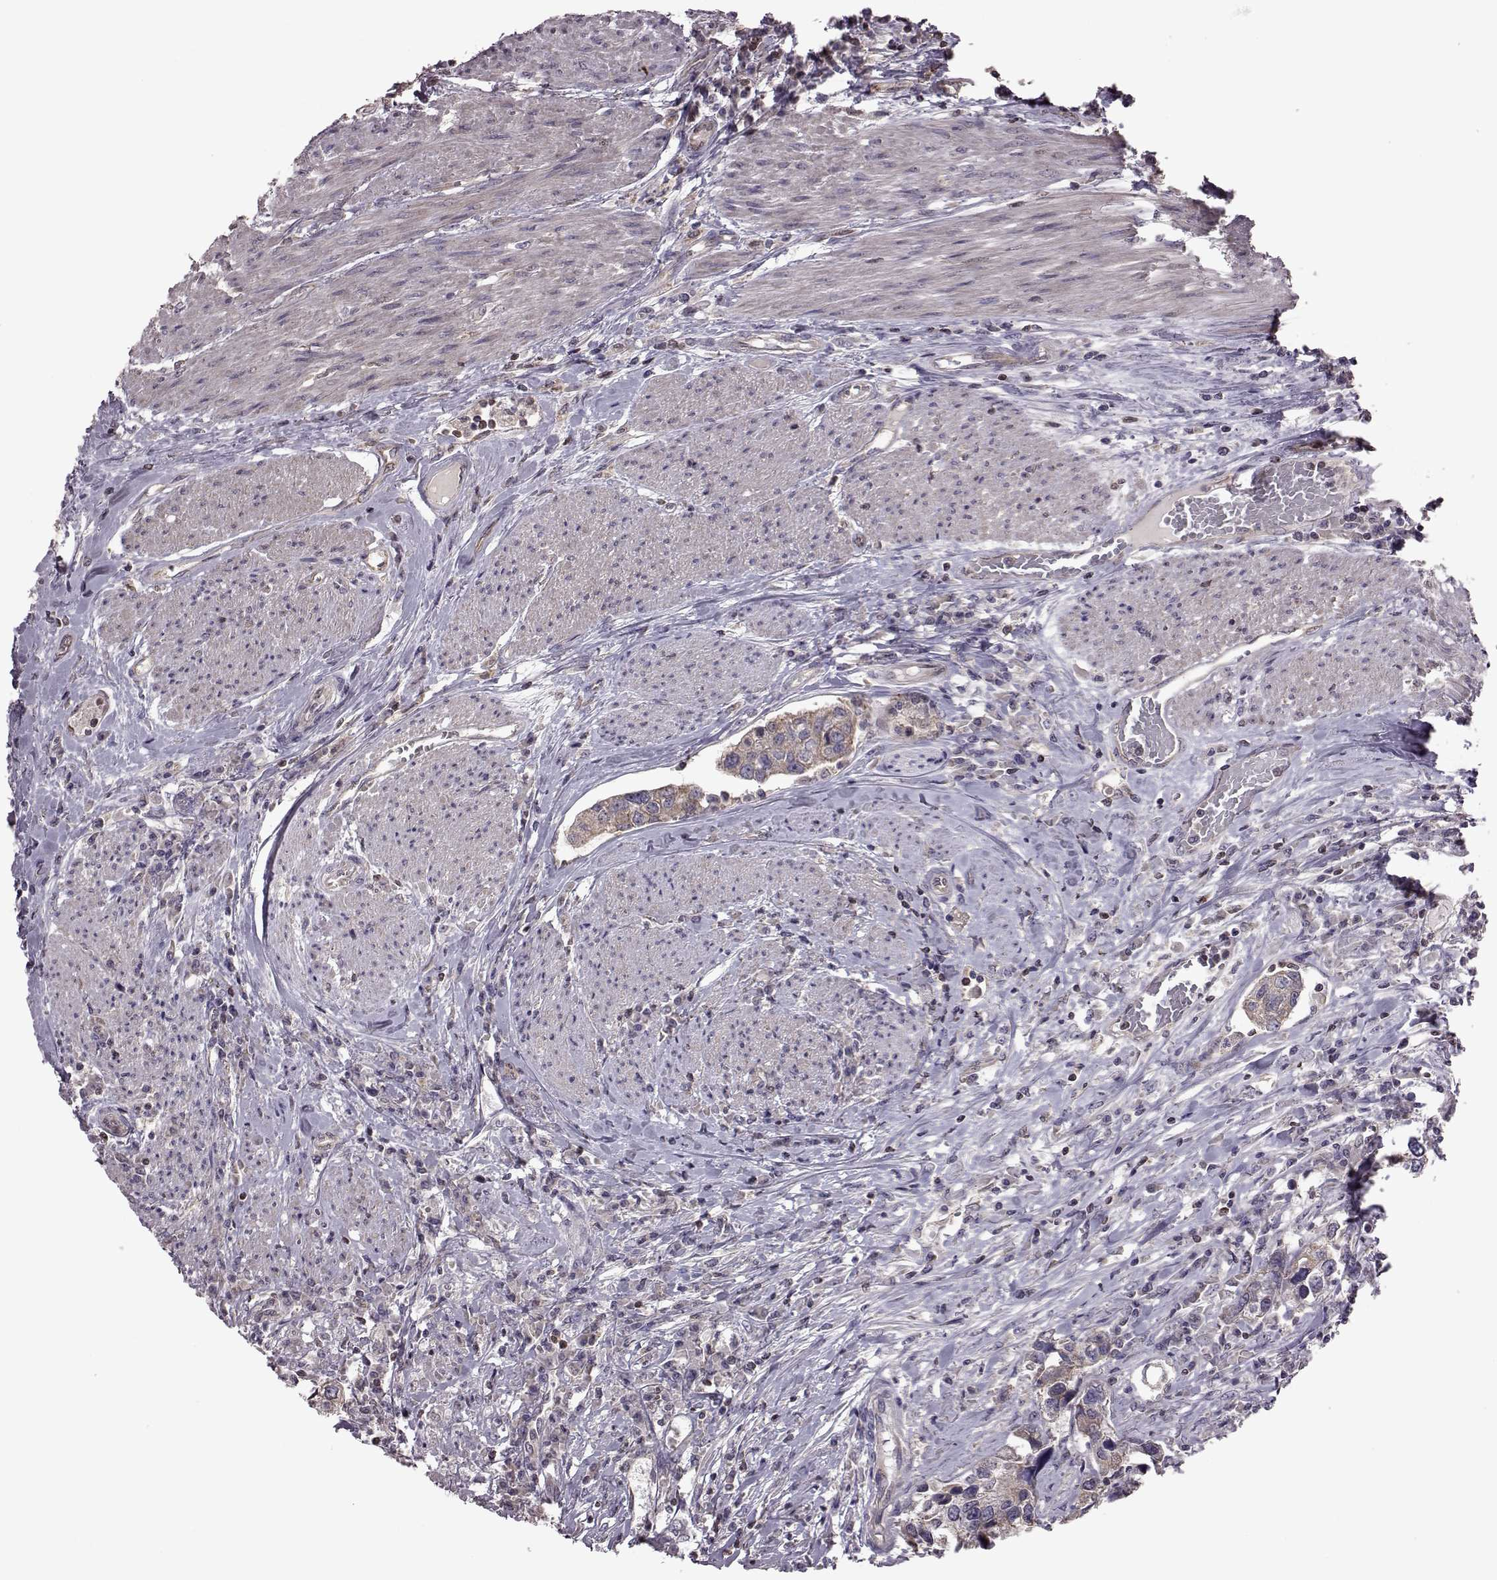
{"staining": {"intensity": "weak", "quantity": ">75%", "location": "cytoplasmic/membranous"}, "tissue": "urothelial cancer", "cell_type": "Tumor cells", "image_type": "cancer", "snomed": [{"axis": "morphology", "description": "Urothelial carcinoma, NOS"}, {"axis": "morphology", "description": "Urothelial carcinoma, High grade"}, {"axis": "topography", "description": "Urinary bladder"}], "caption": "An immunohistochemistry photomicrograph of tumor tissue is shown. Protein staining in brown labels weak cytoplasmic/membranous positivity in urothelial cancer within tumor cells. The protein of interest is shown in brown color, while the nuclei are stained blue.", "gene": "CDC42SE1", "patient": {"sex": "male", "age": 63}}